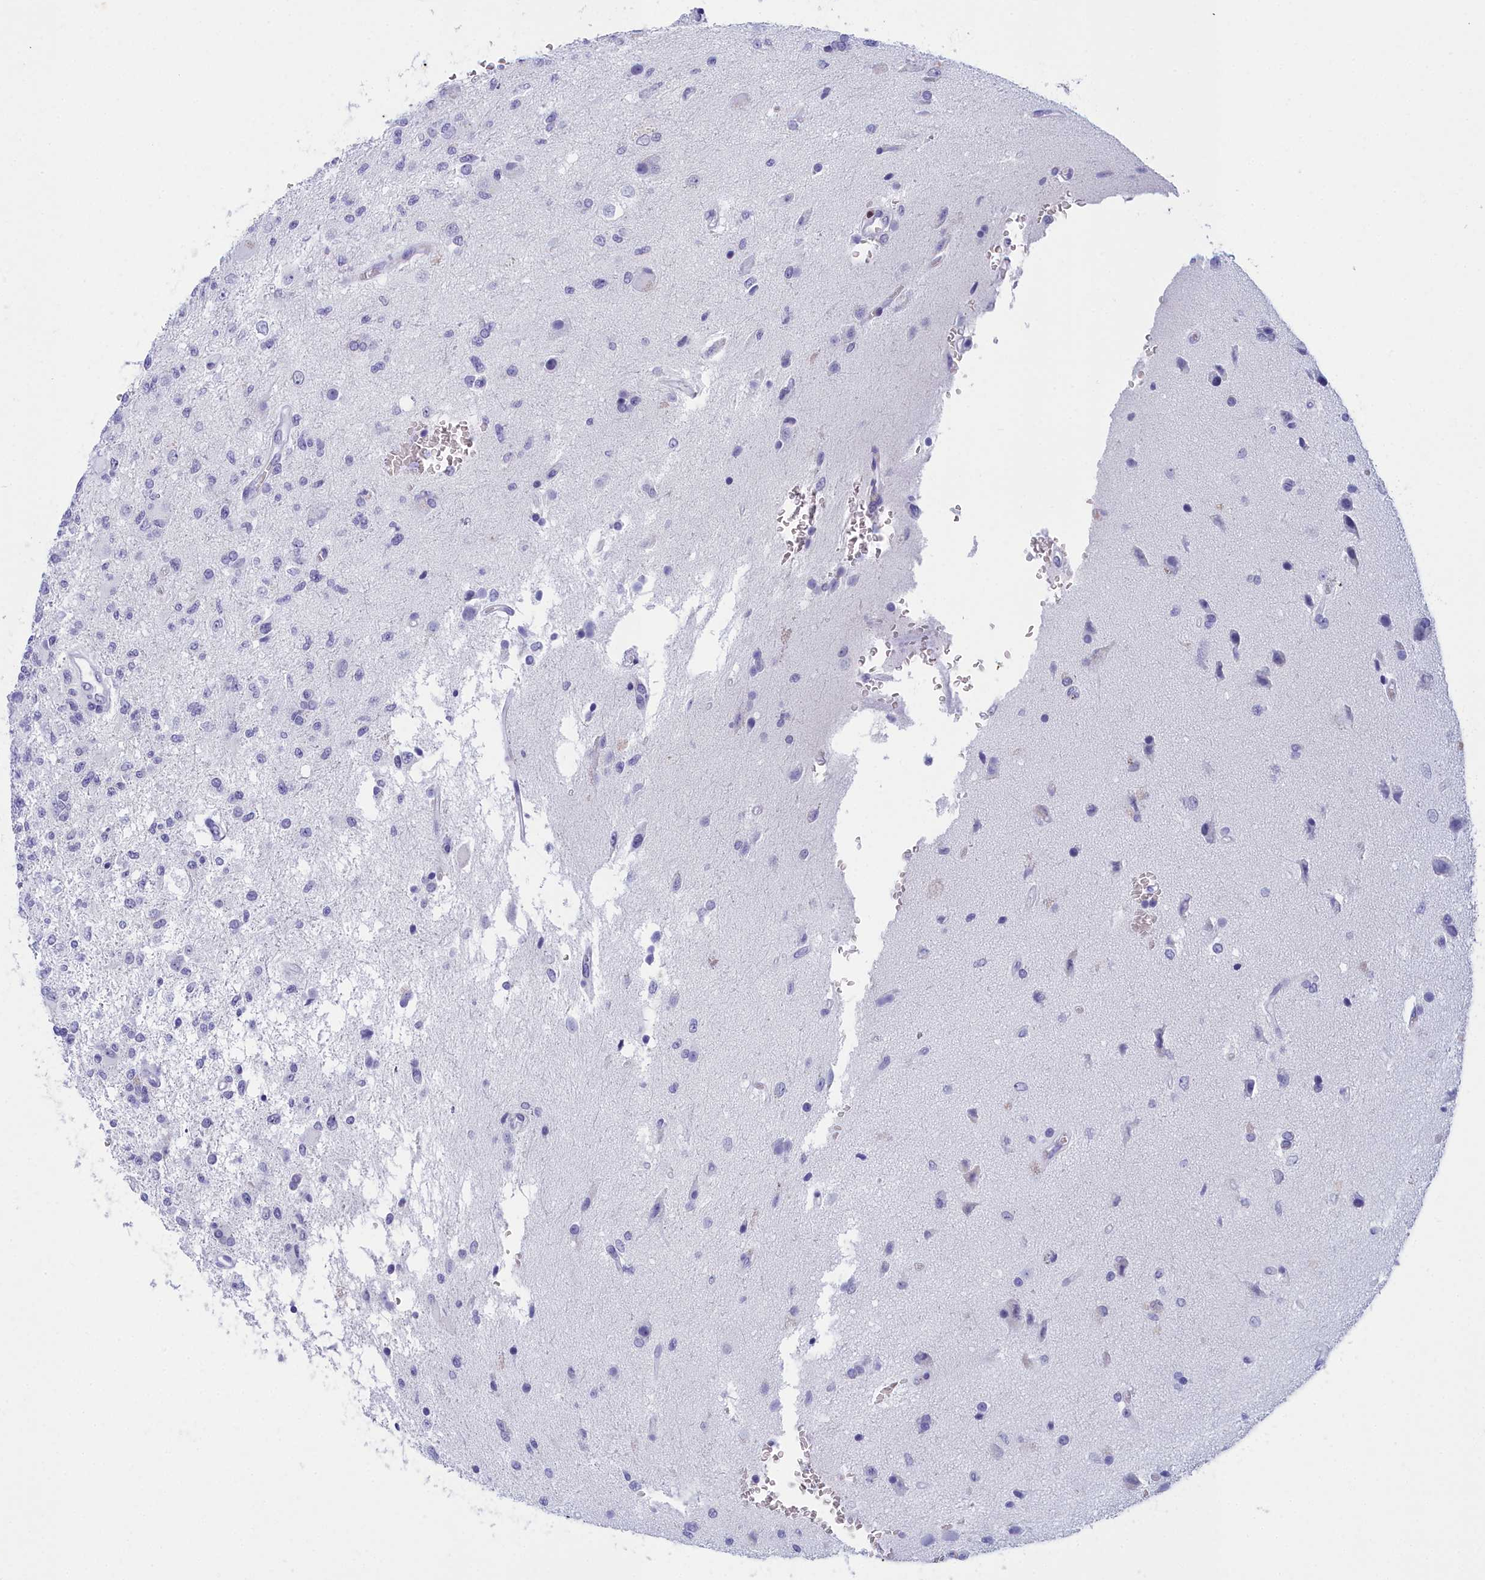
{"staining": {"intensity": "negative", "quantity": "none", "location": "none"}, "tissue": "glioma", "cell_type": "Tumor cells", "image_type": "cancer", "snomed": [{"axis": "morphology", "description": "Glioma, malignant, High grade"}, {"axis": "topography", "description": "Brain"}], "caption": "This is an immunohistochemistry (IHC) histopathology image of glioma. There is no staining in tumor cells.", "gene": "CCDC97", "patient": {"sex": "male", "age": 56}}